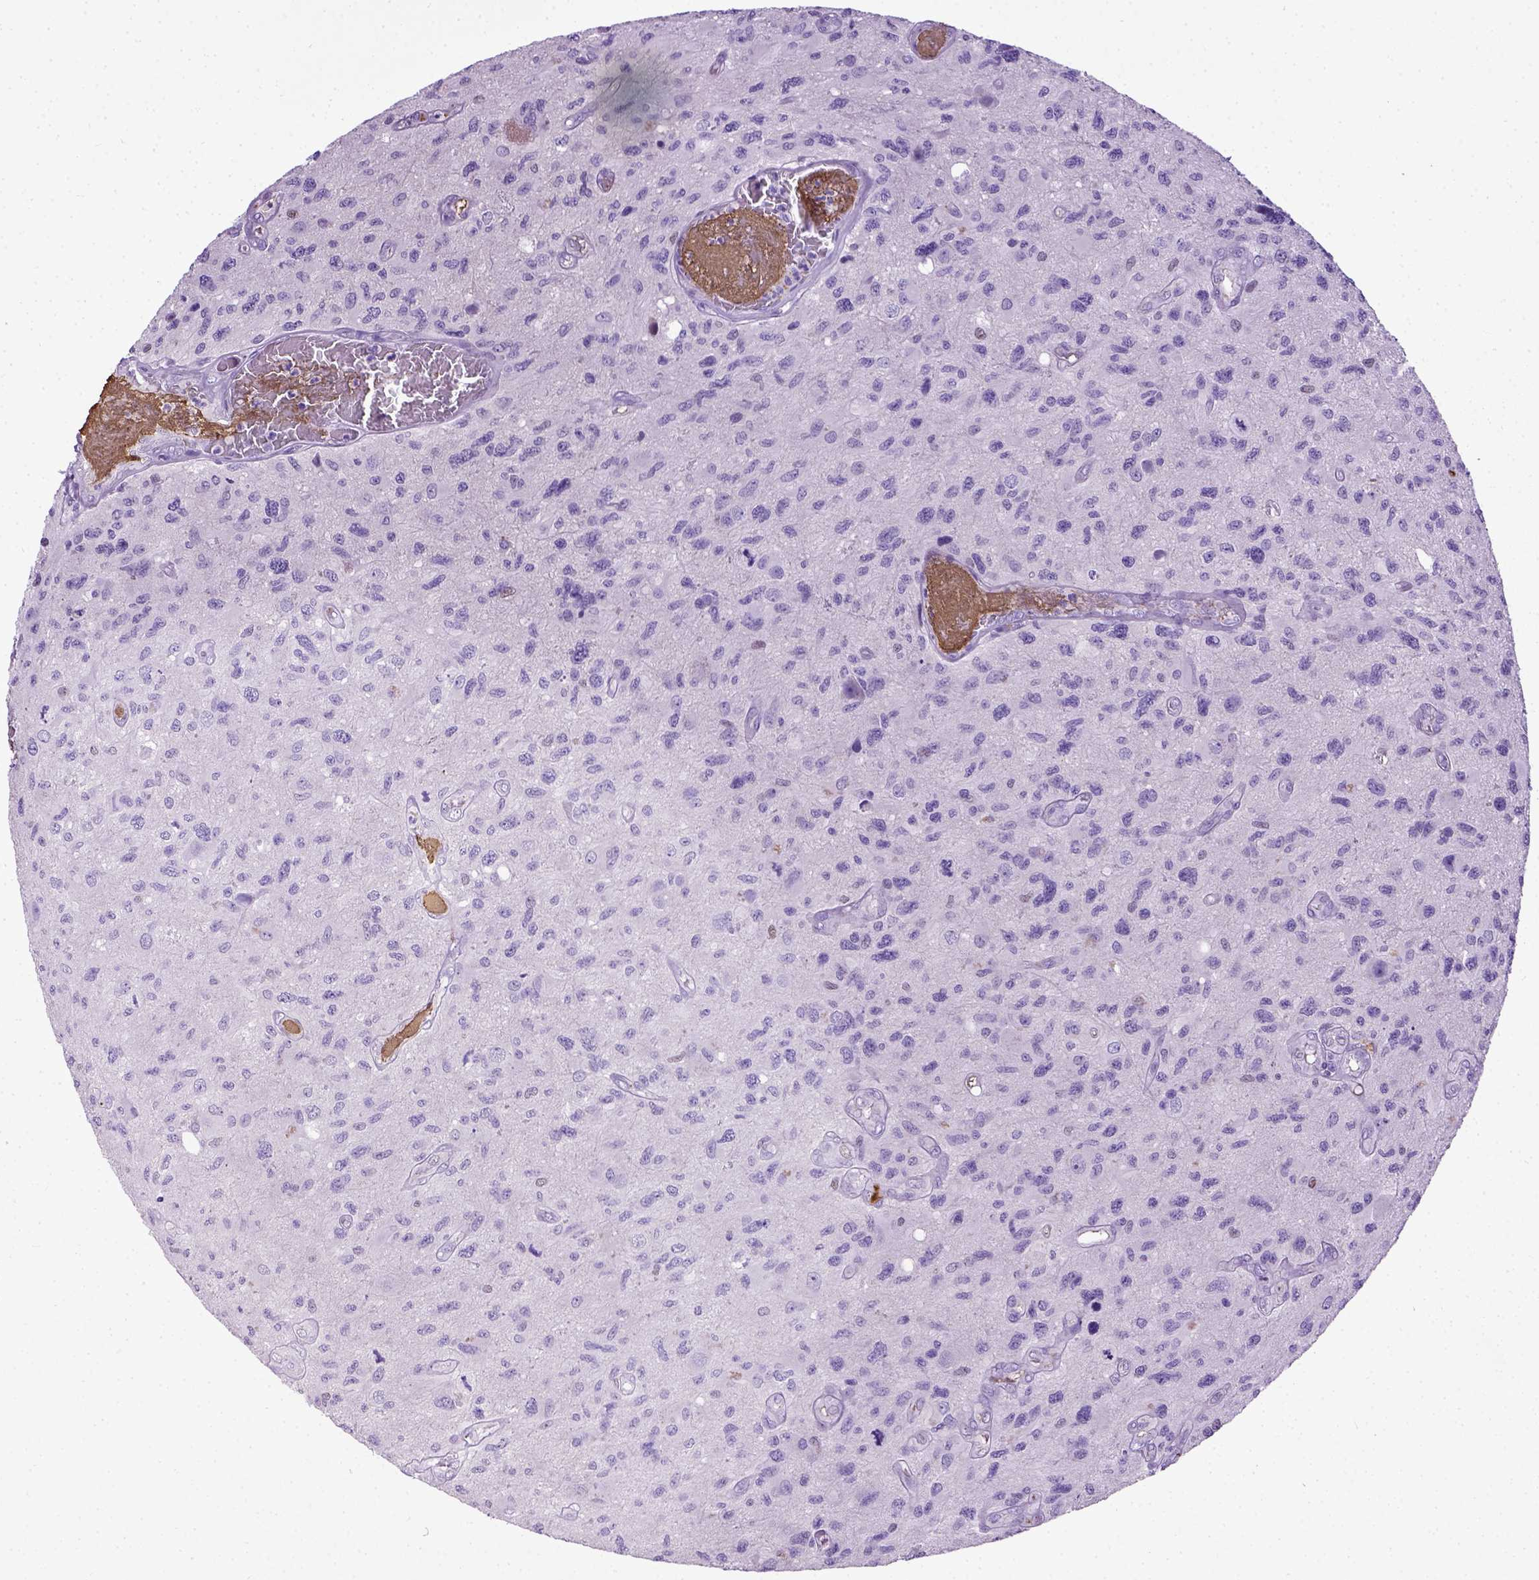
{"staining": {"intensity": "negative", "quantity": "none", "location": "none"}, "tissue": "glioma", "cell_type": "Tumor cells", "image_type": "cancer", "snomed": [{"axis": "morphology", "description": "Glioma, malignant, NOS"}, {"axis": "morphology", "description": "Glioma, malignant, High grade"}, {"axis": "topography", "description": "Brain"}], "caption": "Micrograph shows no protein staining in tumor cells of malignant glioma (high-grade) tissue.", "gene": "ADAMTS8", "patient": {"sex": "female", "age": 71}}